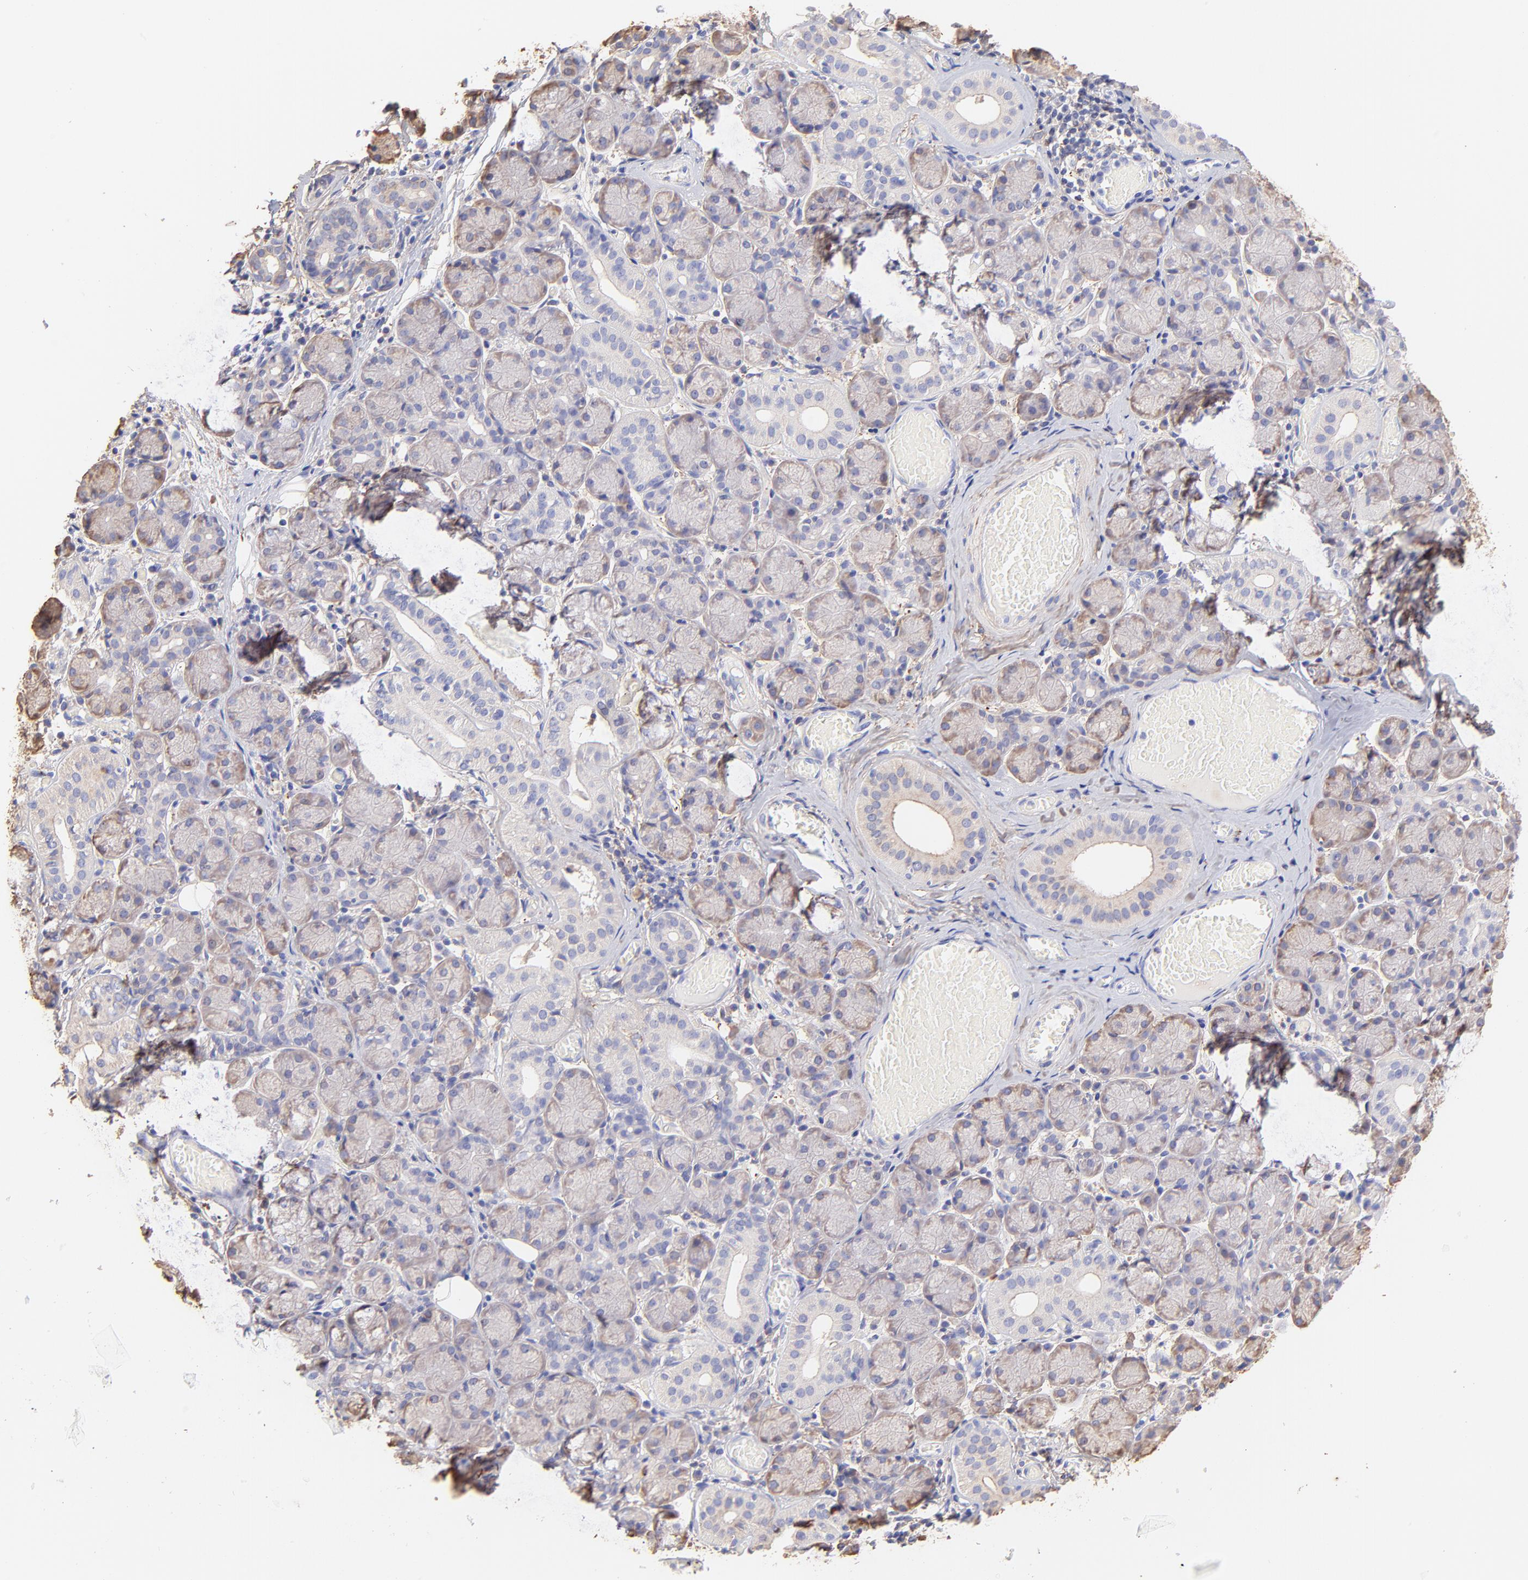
{"staining": {"intensity": "moderate", "quantity": "25%-75%", "location": "cytoplasmic/membranous"}, "tissue": "salivary gland", "cell_type": "Glandular cells", "image_type": "normal", "snomed": [{"axis": "morphology", "description": "Normal tissue, NOS"}, {"axis": "topography", "description": "Salivary gland"}], "caption": "DAB immunohistochemical staining of benign human salivary gland shows moderate cytoplasmic/membranous protein staining in about 25%-75% of glandular cells. The staining was performed using DAB (3,3'-diaminobenzidine) to visualize the protein expression in brown, while the nuclei were stained in blue with hematoxylin (Magnification: 20x).", "gene": "BGN", "patient": {"sex": "female", "age": 24}}